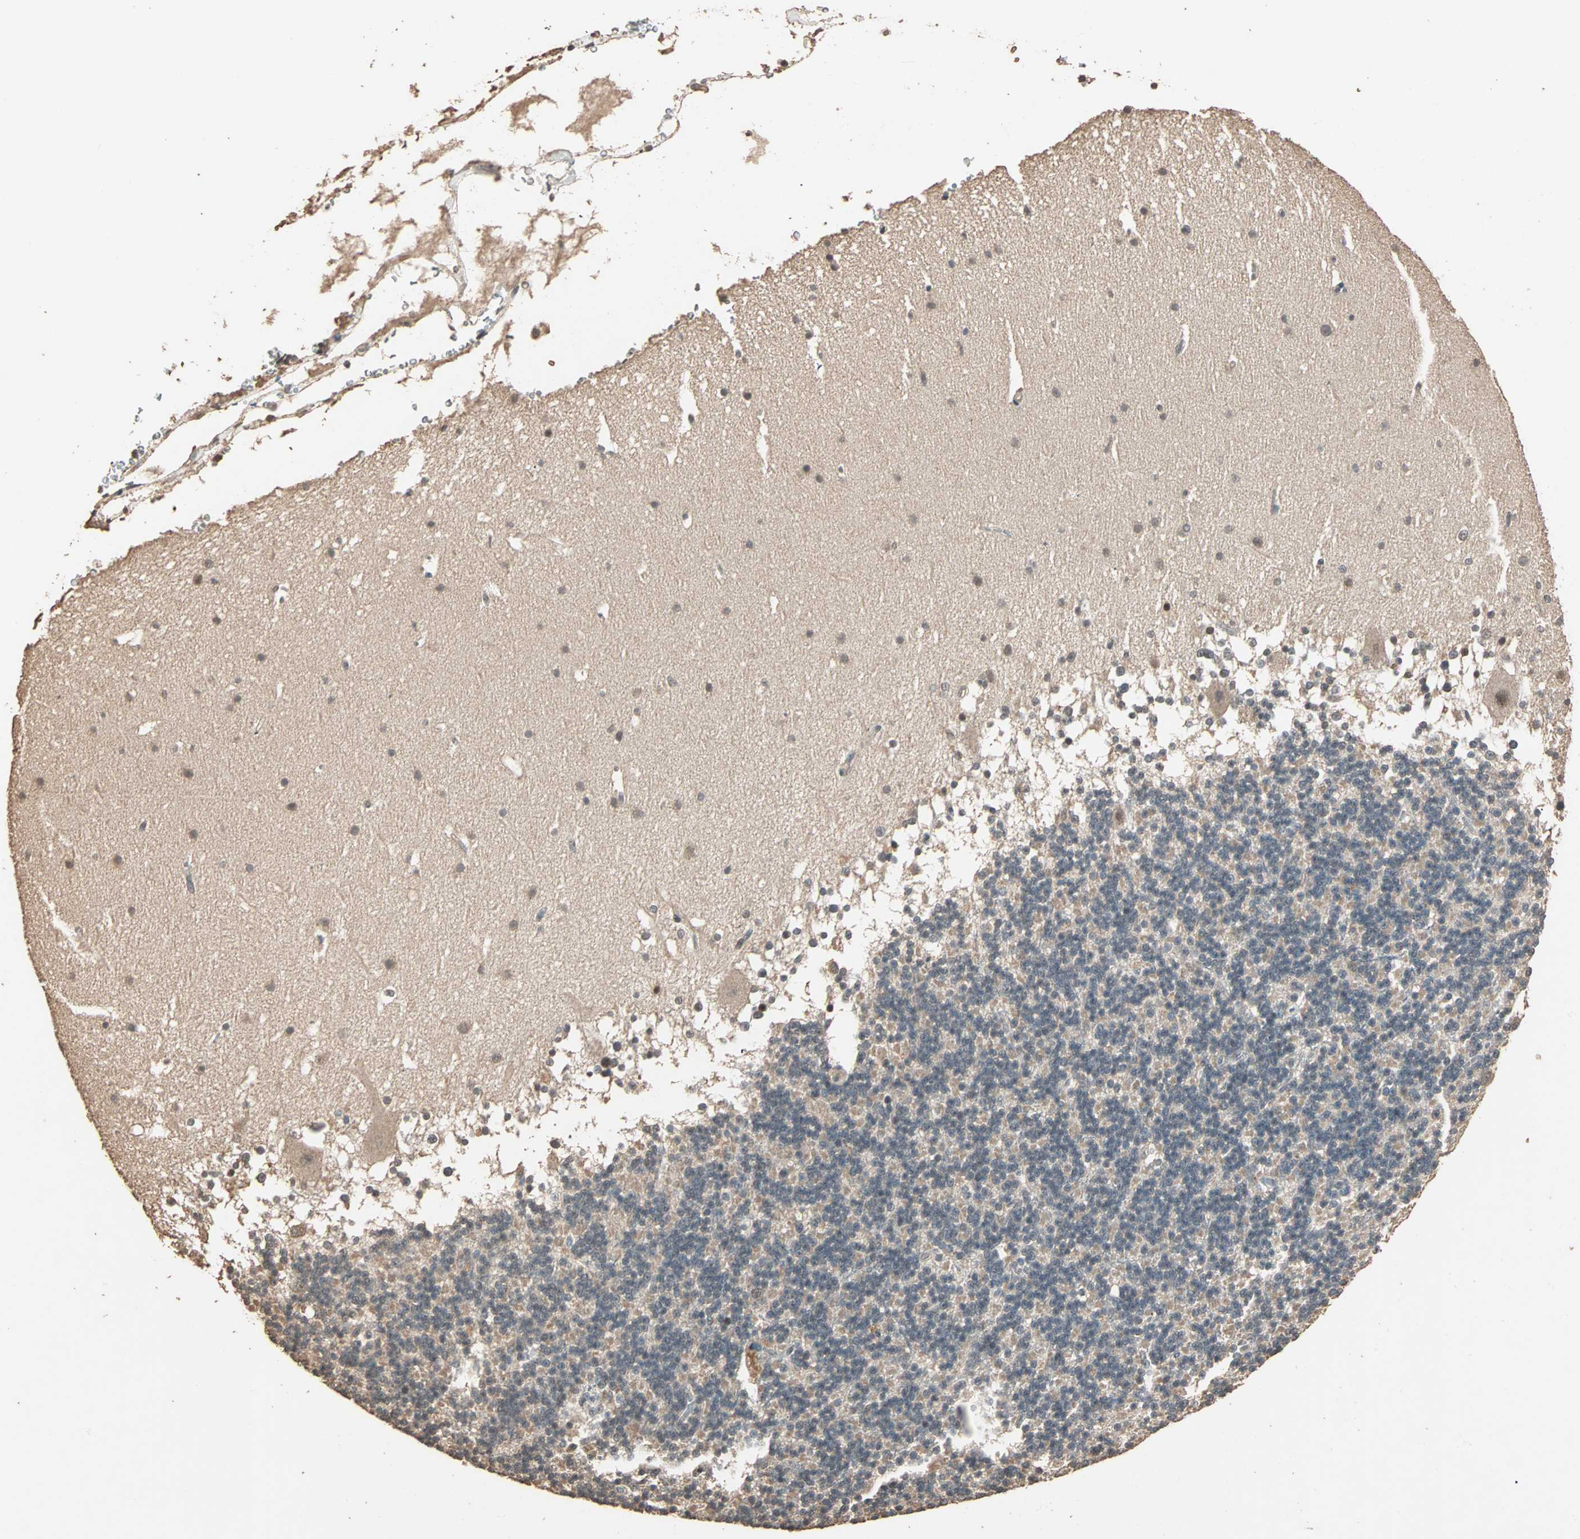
{"staining": {"intensity": "moderate", "quantity": "25%-75%", "location": "cytoplasmic/membranous,nuclear"}, "tissue": "cerebellum", "cell_type": "Cells in granular layer", "image_type": "normal", "snomed": [{"axis": "morphology", "description": "Normal tissue, NOS"}, {"axis": "topography", "description": "Cerebellum"}], "caption": "This histopathology image demonstrates immunohistochemistry staining of benign cerebellum, with medium moderate cytoplasmic/membranous,nuclear expression in approximately 25%-75% of cells in granular layer.", "gene": "ZBTB33", "patient": {"sex": "female", "age": 19}}